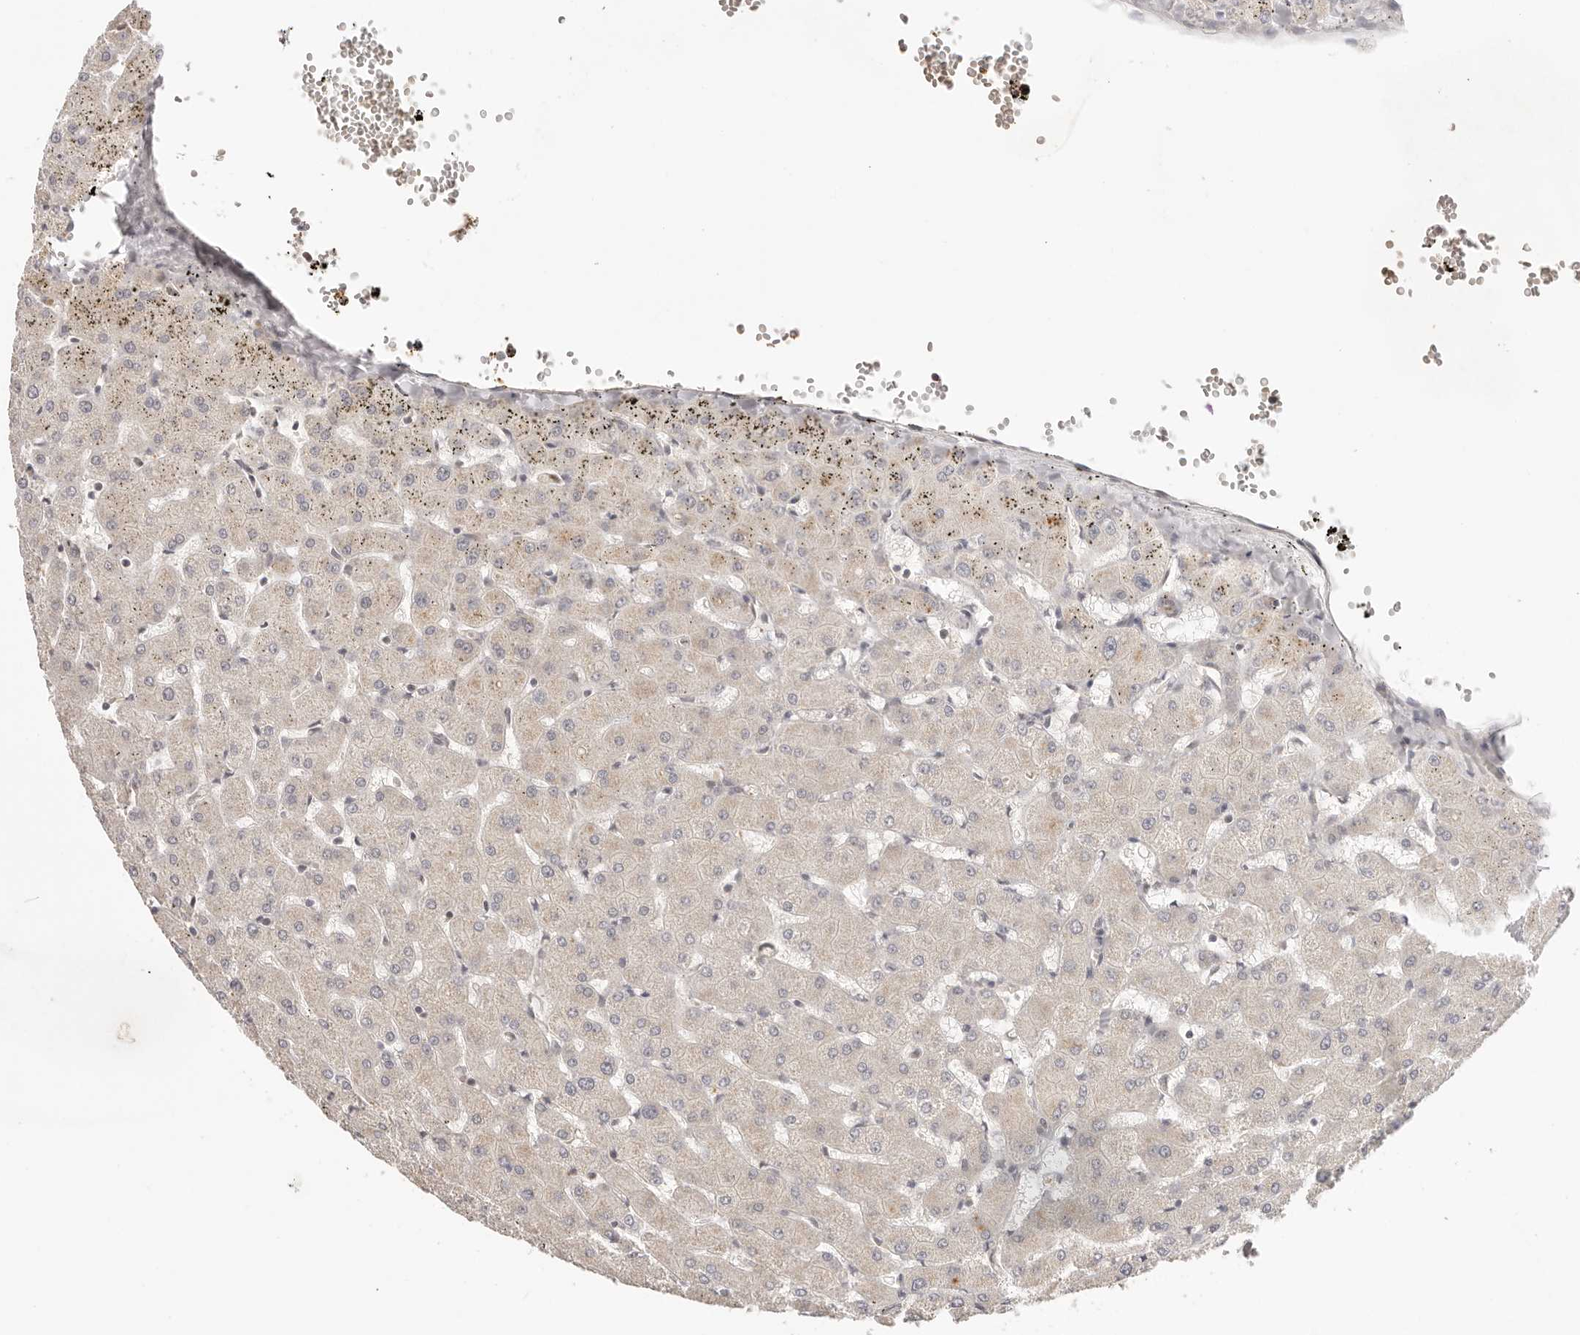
{"staining": {"intensity": "negative", "quantity": "none", "location": "none"}, "tissue": "liver", "cell_type": "Cholangiocytes", "image_type": "normal", "snomed": [{"axis": "morphology", "description": "Normal tissue, NOS"}, {"axis": "topography", "description": "Liver"}], "caption": "DAB immunohistochemical staining of normal human liver reveals no significant expression in cholangiocytes.", "gene": "RFC3", "patient": {"sex": "female", "age": 63}}